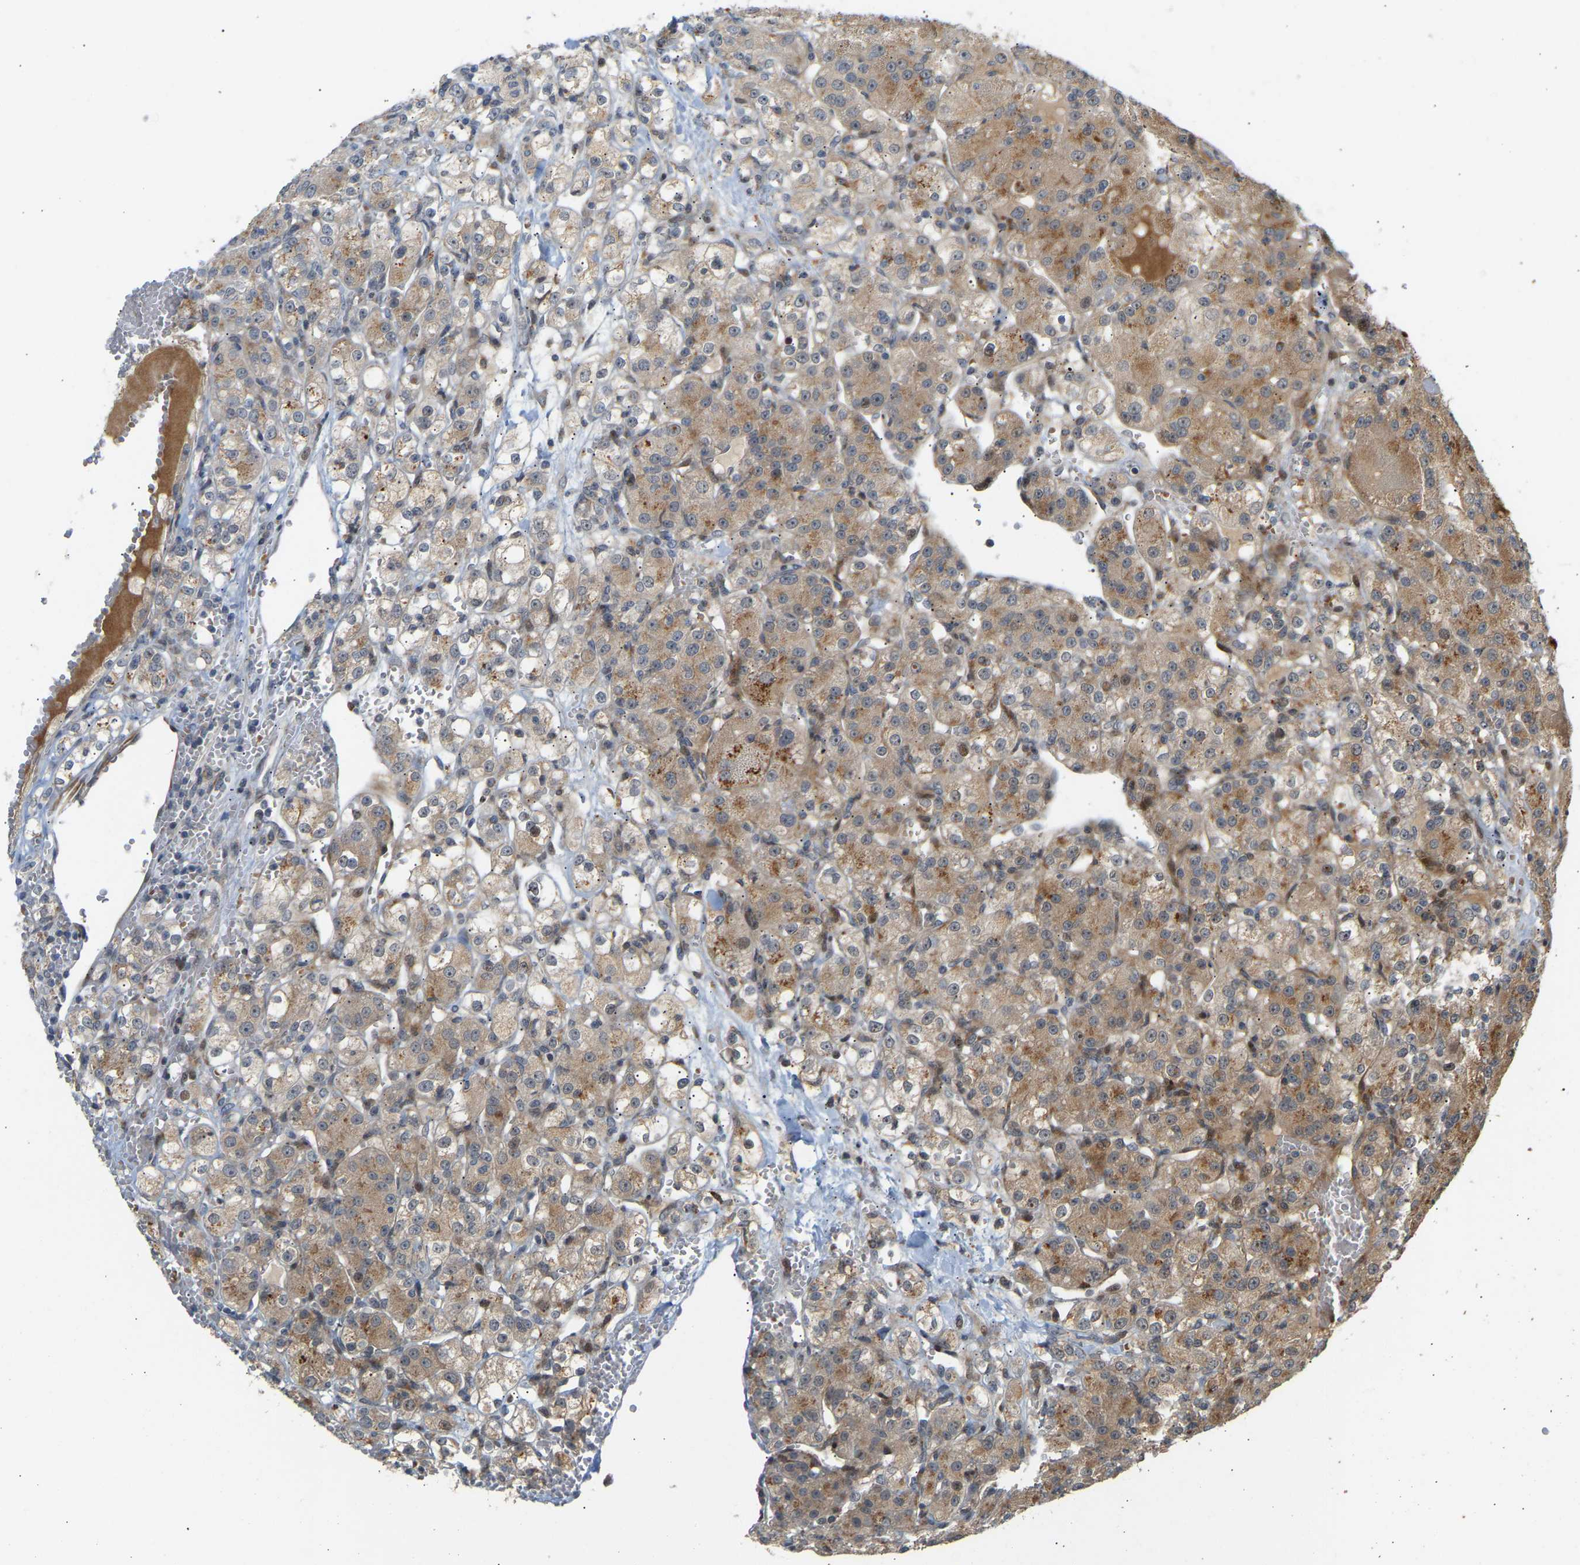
{"staining": {"intensity": "weak", "quantity": ">75%", "location": "cytoplasmic/membranous"}, "tissue": "renal cancer", "cell_type": "Tumor cells", "image_type": "cancer", "snomed": [{"axis": "morphology", "description": "Normal tissue, NOS"}, {"axis": "morphology", "description": "Adenocarcinoma, NOS"}, {"axis": "topography", "description": "Kidney"}], "caption": "Human adenocarcinoma (renal) stained with a brown dye demonstrates weak cytoplasmic/membranous positive expression in about >75% of tumor cells.", "gene": "POGLUT2", "patient": {"sex": "male", "age": 61}}